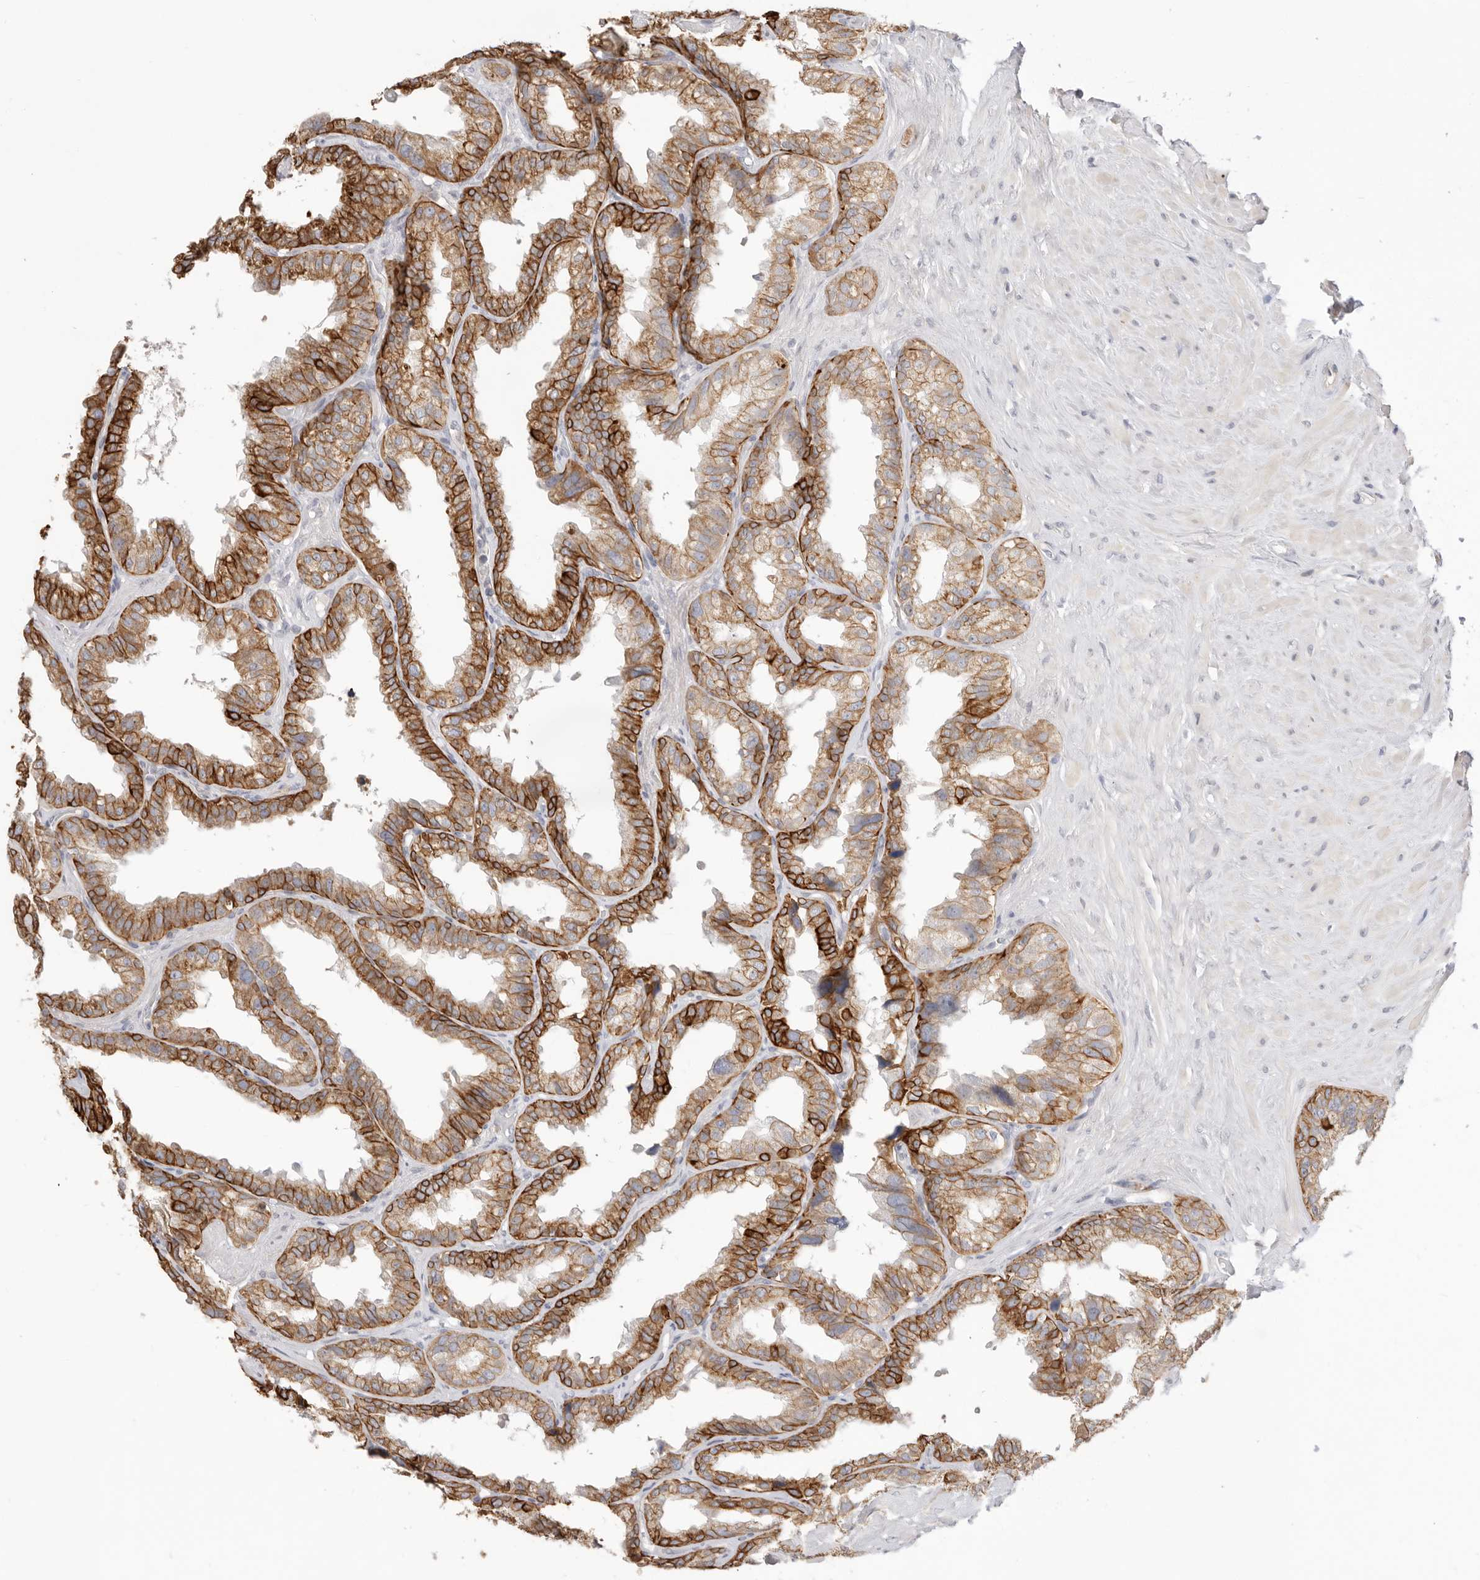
{"staining": {"intensity": "strong", "quantity": ">75%", "location": "cytoplasmic/membranous"}, "tissue": "seminal vesicle", "cell_type": "Glandular cells", "image_type": "normal", "snomed": [{"axis": "morphology", "description": "Normal tissue, NOS"}, {"axis": "topography", "description": "Seminal veicle"}], "caption": "Strong cytoplasmic/membranous positivity is present in about >75% of glandular cells in normal seminal vesicle.", "gene": "USH1C", "patient": {"sex": "male", "age": 80}}